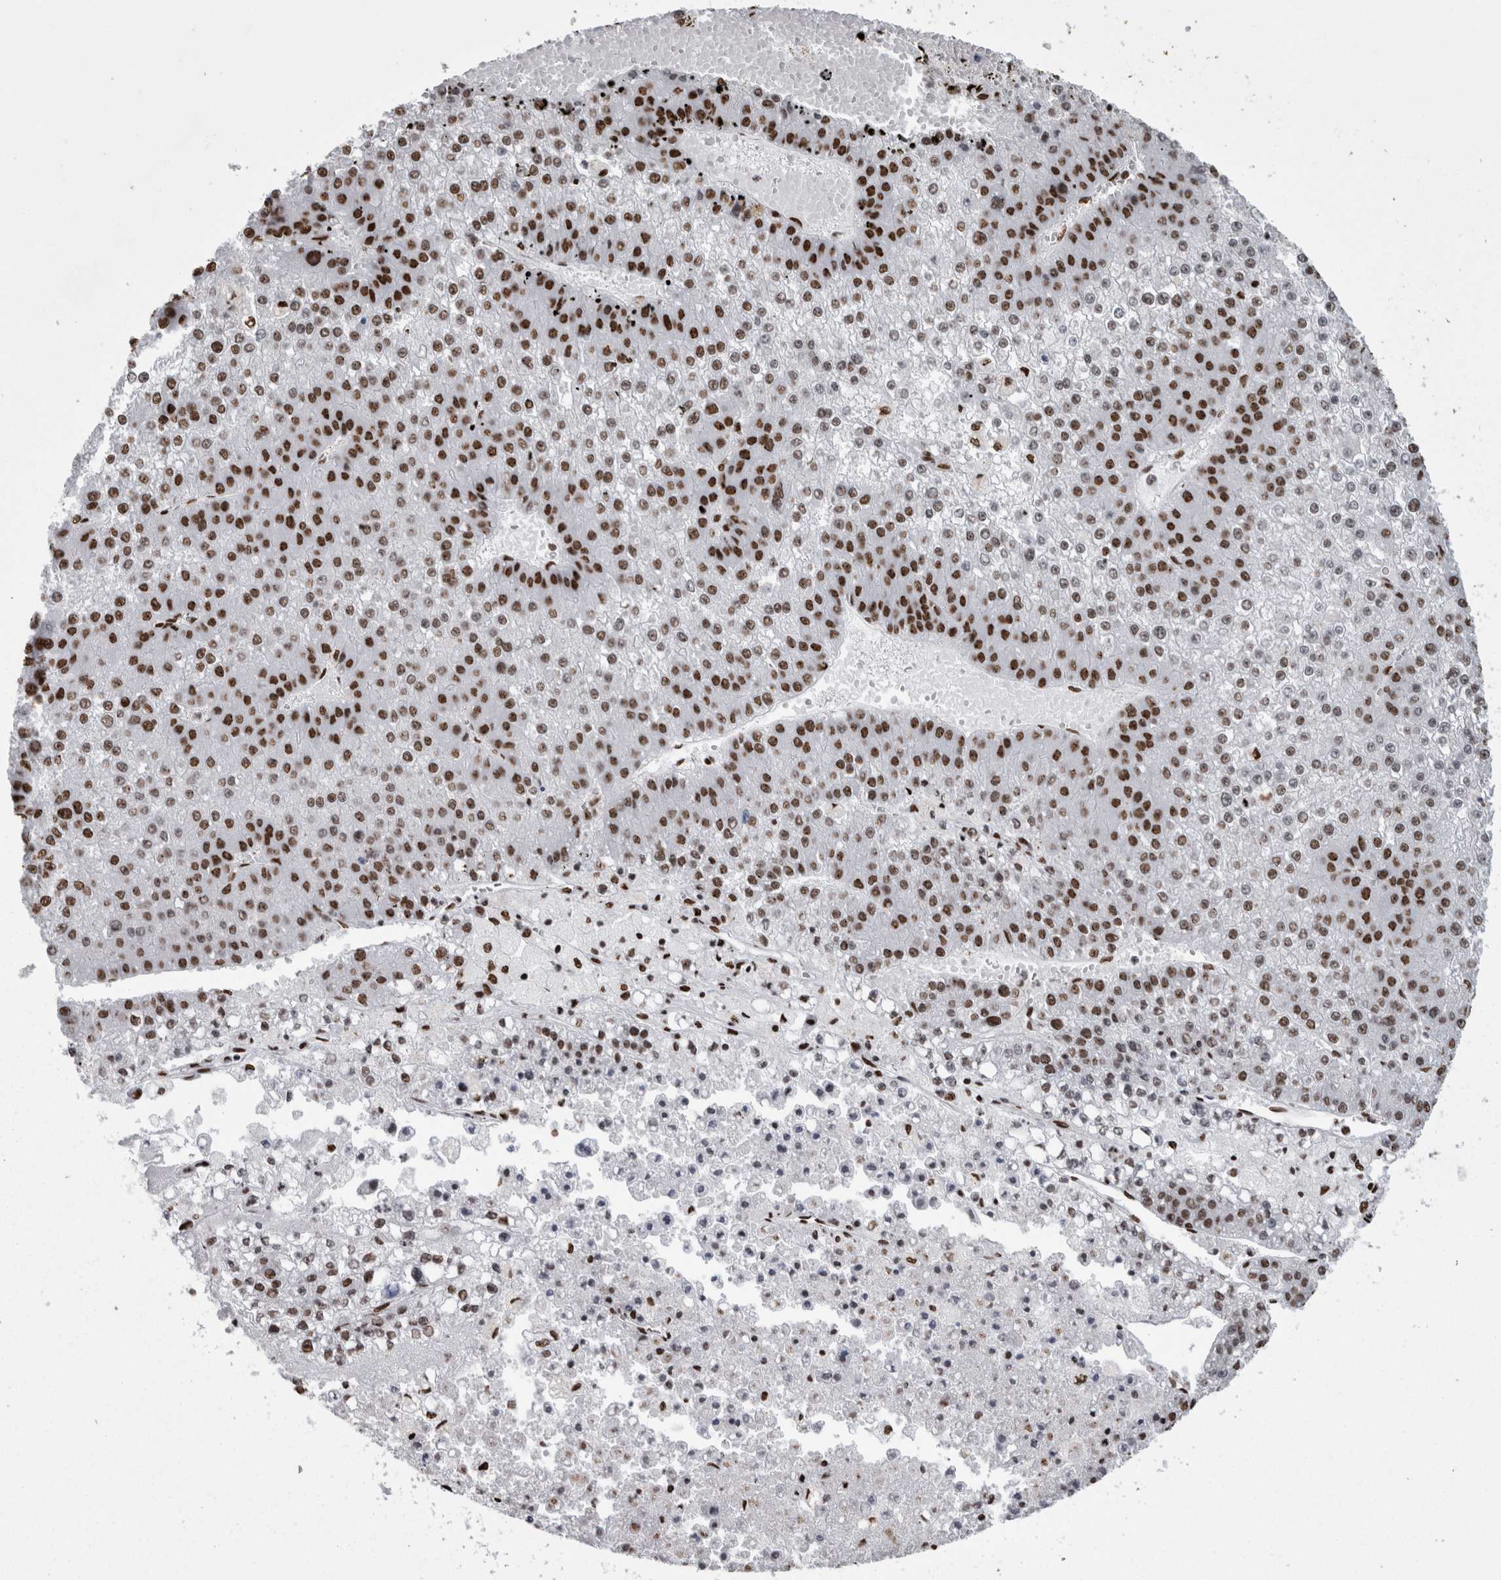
{"staining": {"intensity": "strong", "quantity": "25%-75%", "location": "nuclear"}, "tissue": "liver cancer", "cell_type": "Tumor cells", "image_type": "cancer", "snomed": [{"axis": "morphology", "description": "Carcinoma, Hepatocellular, NOS"}, {"axis": "topography", "description": "Liver"}], "caption": "DAB (3,3'-diaminobenzidine) immunohistochemical staining of human liver hepatocellular carcinoma demonstrates strong nuclear protein expression in approximately 25%-75% of tumor cells. Immunohistochemistry (ihc) stains the protein of interest in brown and the nuclei are stained blue.", "gene": "HNRNPM", "patient": {"sex": "female", "age": 73}}